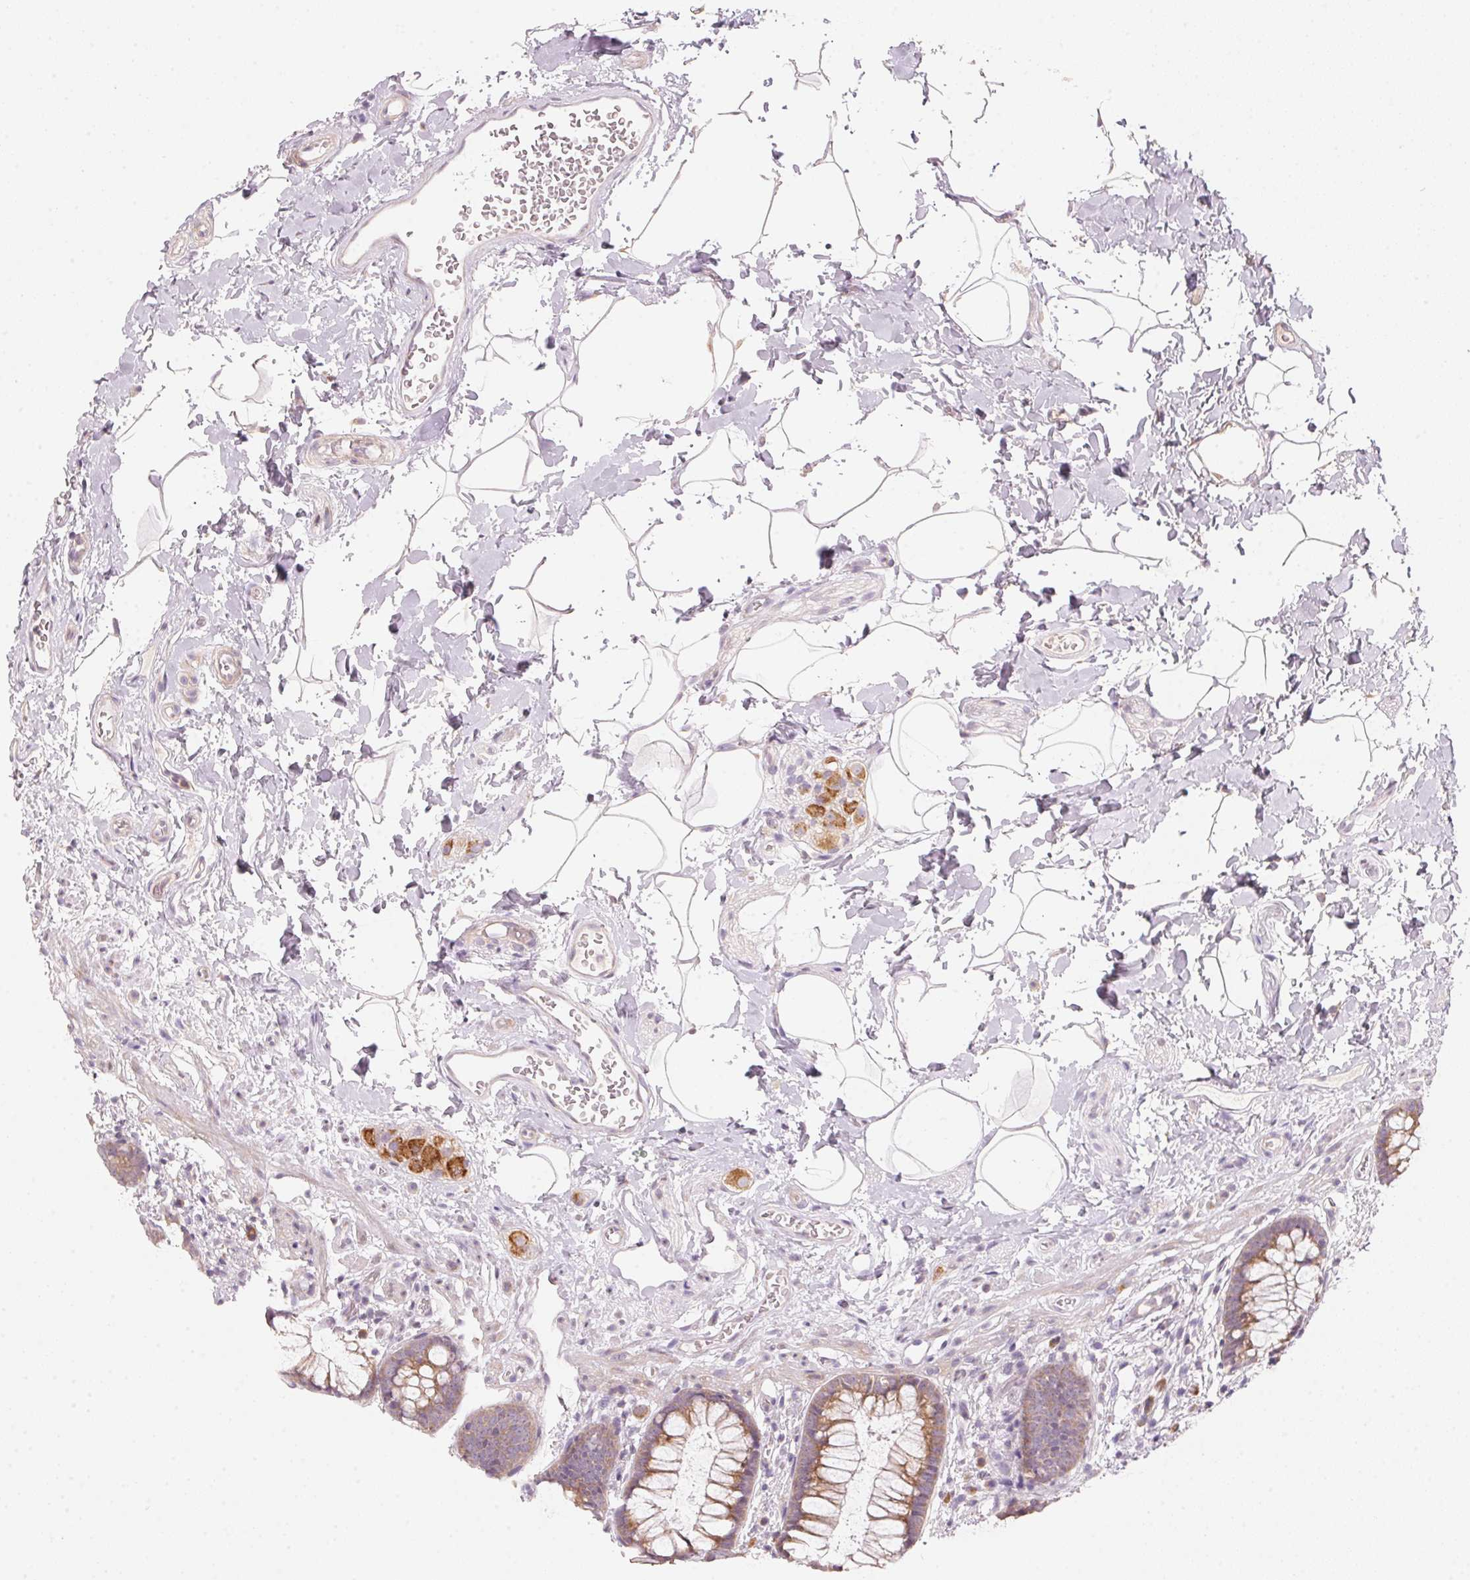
{"staining": {"intensity": "moderate", "quantity": ">75%", "location": "cytoplasmic/membranous"}, "tissue": "rectum", "cell_type": "Glandular cells", "image_type": "normal", "snomed": [{"axis": "morphology", "description": "Normal tissue, NOS"}, {"axis": "topography", "description": "Rectum"}], "caption": "A high-resolution image shows immunohistochemistry staining of unremarkable rectum, which exhibits moderate cytoplasmic/membranous expression in approximately >75% of glandular cells. (DAB (3,3'-diaminobenzidine) IHC, brown staining for protein, blue staining for nuclei).", "gene": "BLOC1S2", "patient": {"sex": "female", "age": 62}}